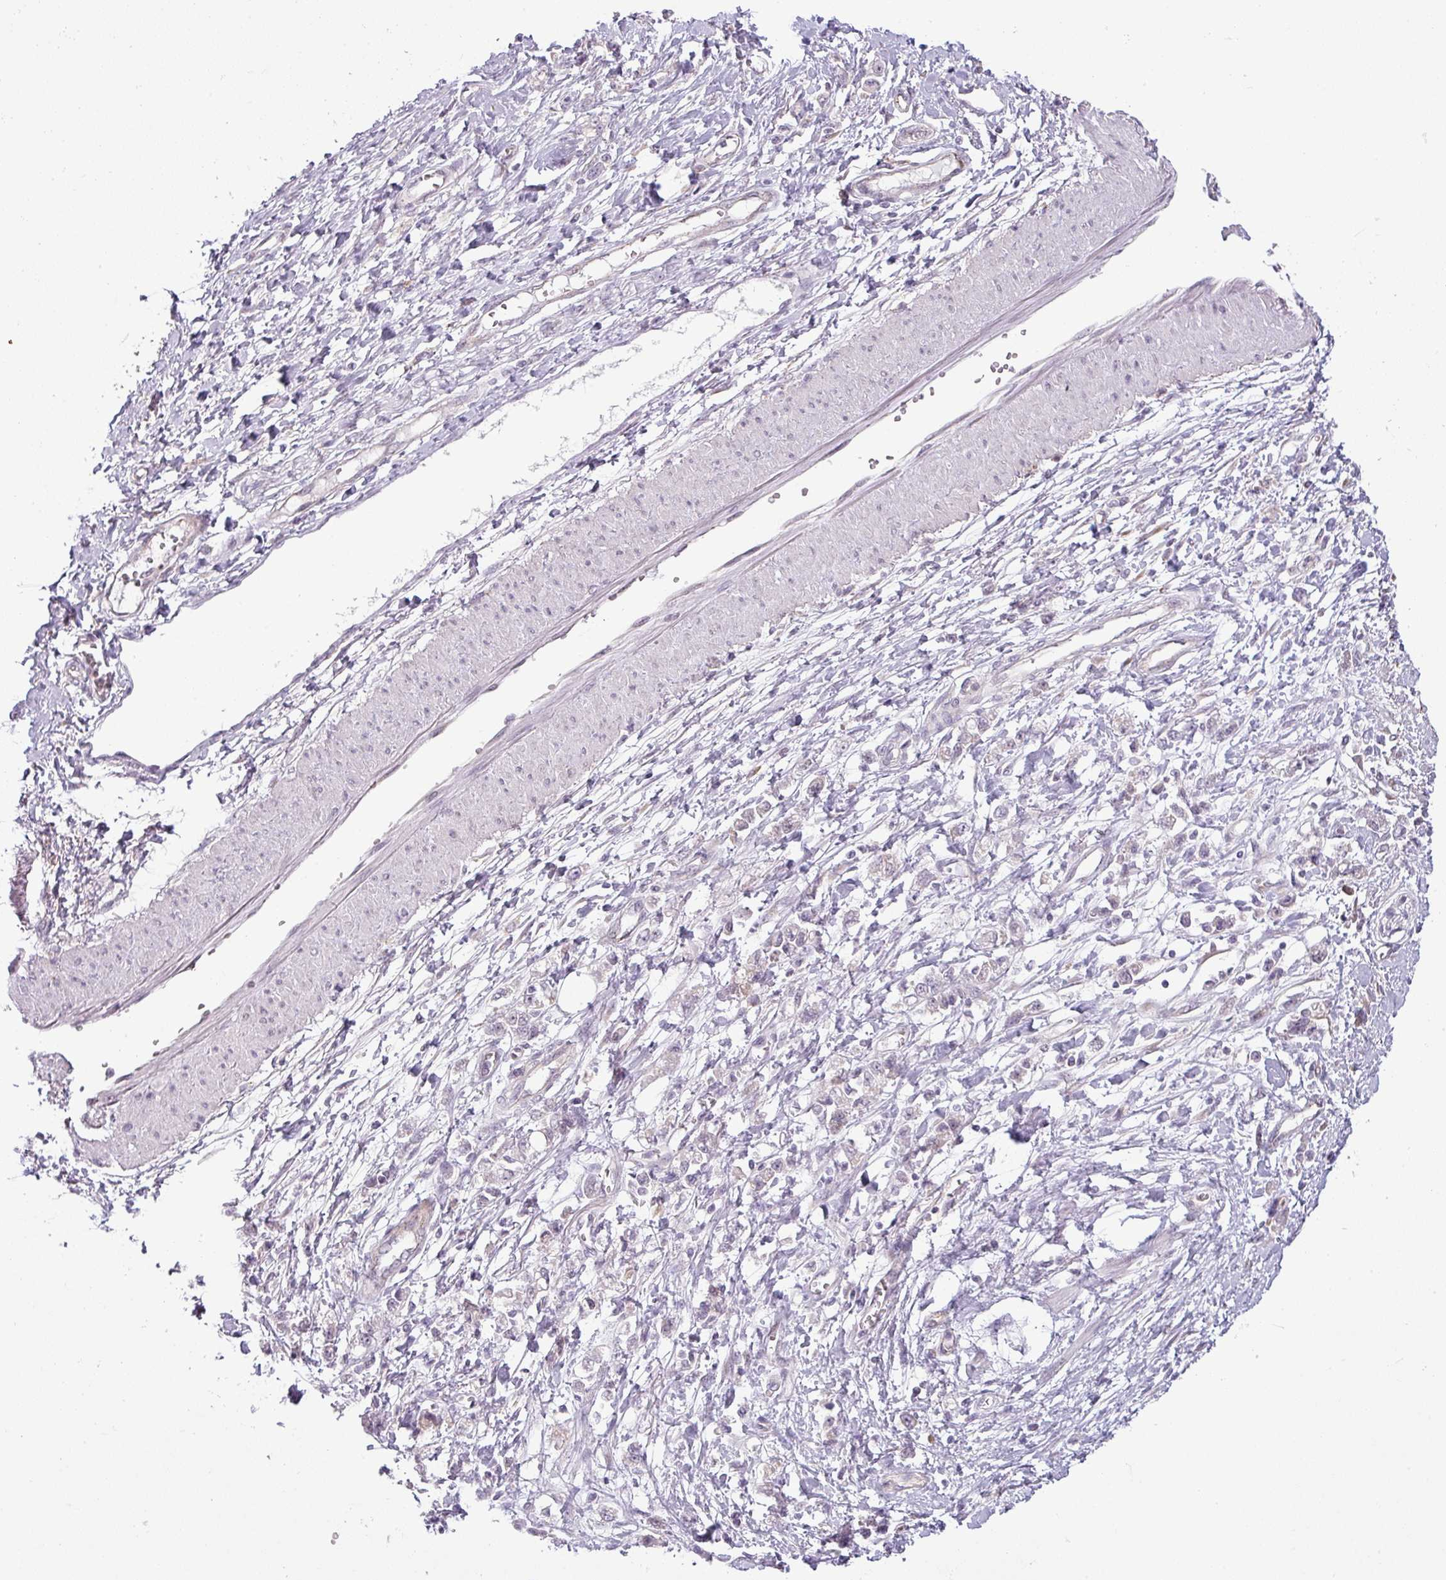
{"staining": {"intensity": "negative", "quantity": "none", "location": "none"}, "tissue": "stomach cancer", "cell_type": "Tumor cells", "image_type": "cancer", "snomed": [{"axis": "morphology", "description": "Adenocarcinoma, NOS"}, {"axis": "topography", "description": "Stomach"}], "caption": "There is no significant expression in tumor cells of adenocarcinoma (stomach).", "gene": "CCDC144A", "patient": {"sex": "female", "age": 76}}